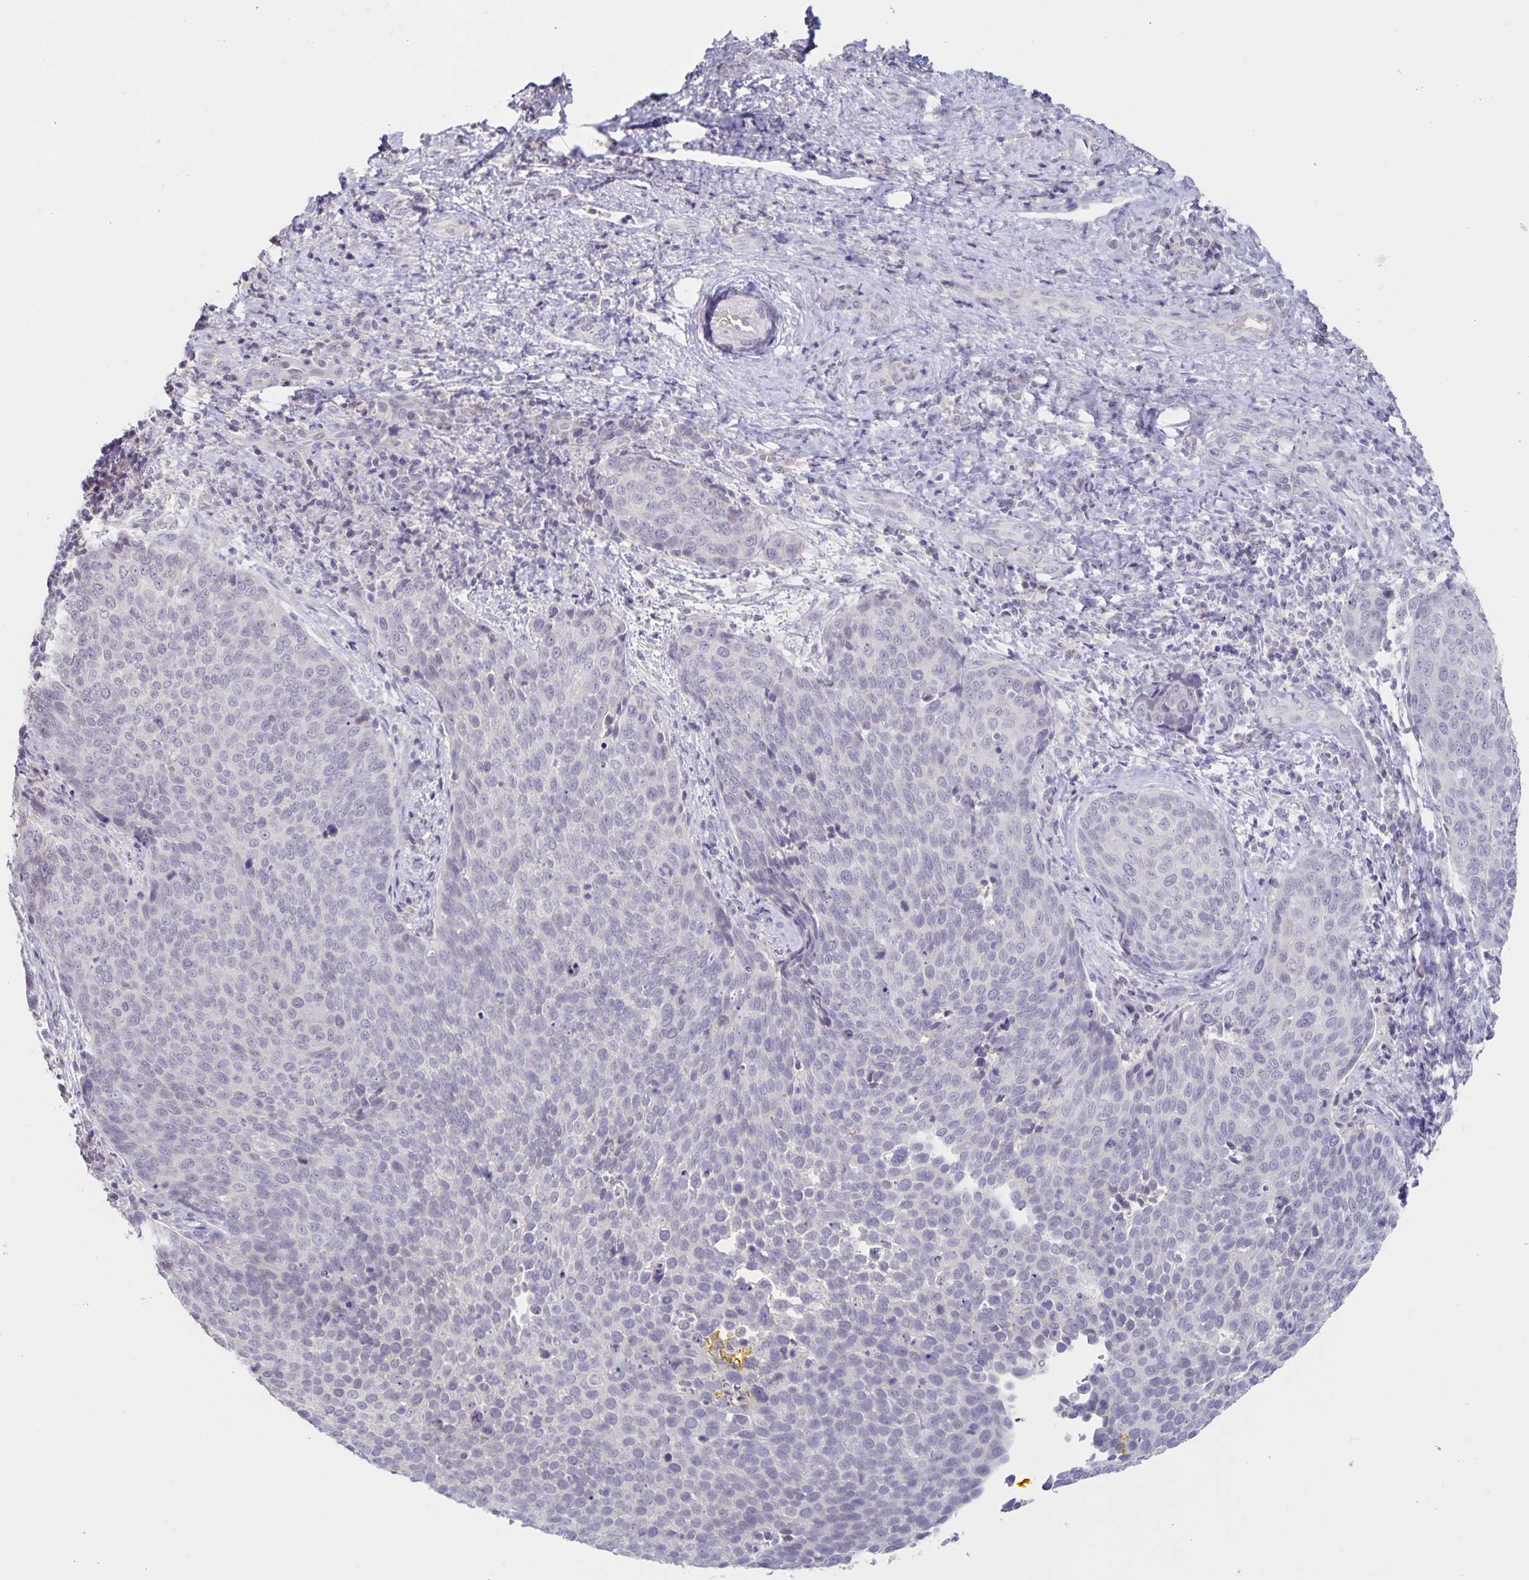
{"staining": {"intensity": "negative", "quantity": "none", "location": "none"}, "tissue": "cervical cancer", "cell_type": "Tumor cells", "image_type": "cancer", "snomed": [{"axis": "morphology", "description": "Squamous cell carcinoma, NOS"}, {"axis": "topography", "description": "Cervix"}], "caption": "This is an IHC histopathology image of cervical cancer (squamous cell carcinoma). There is no expression in tumor cells.", "gene": "INSL5", "patient": {"sex": "female", "age": 34}}